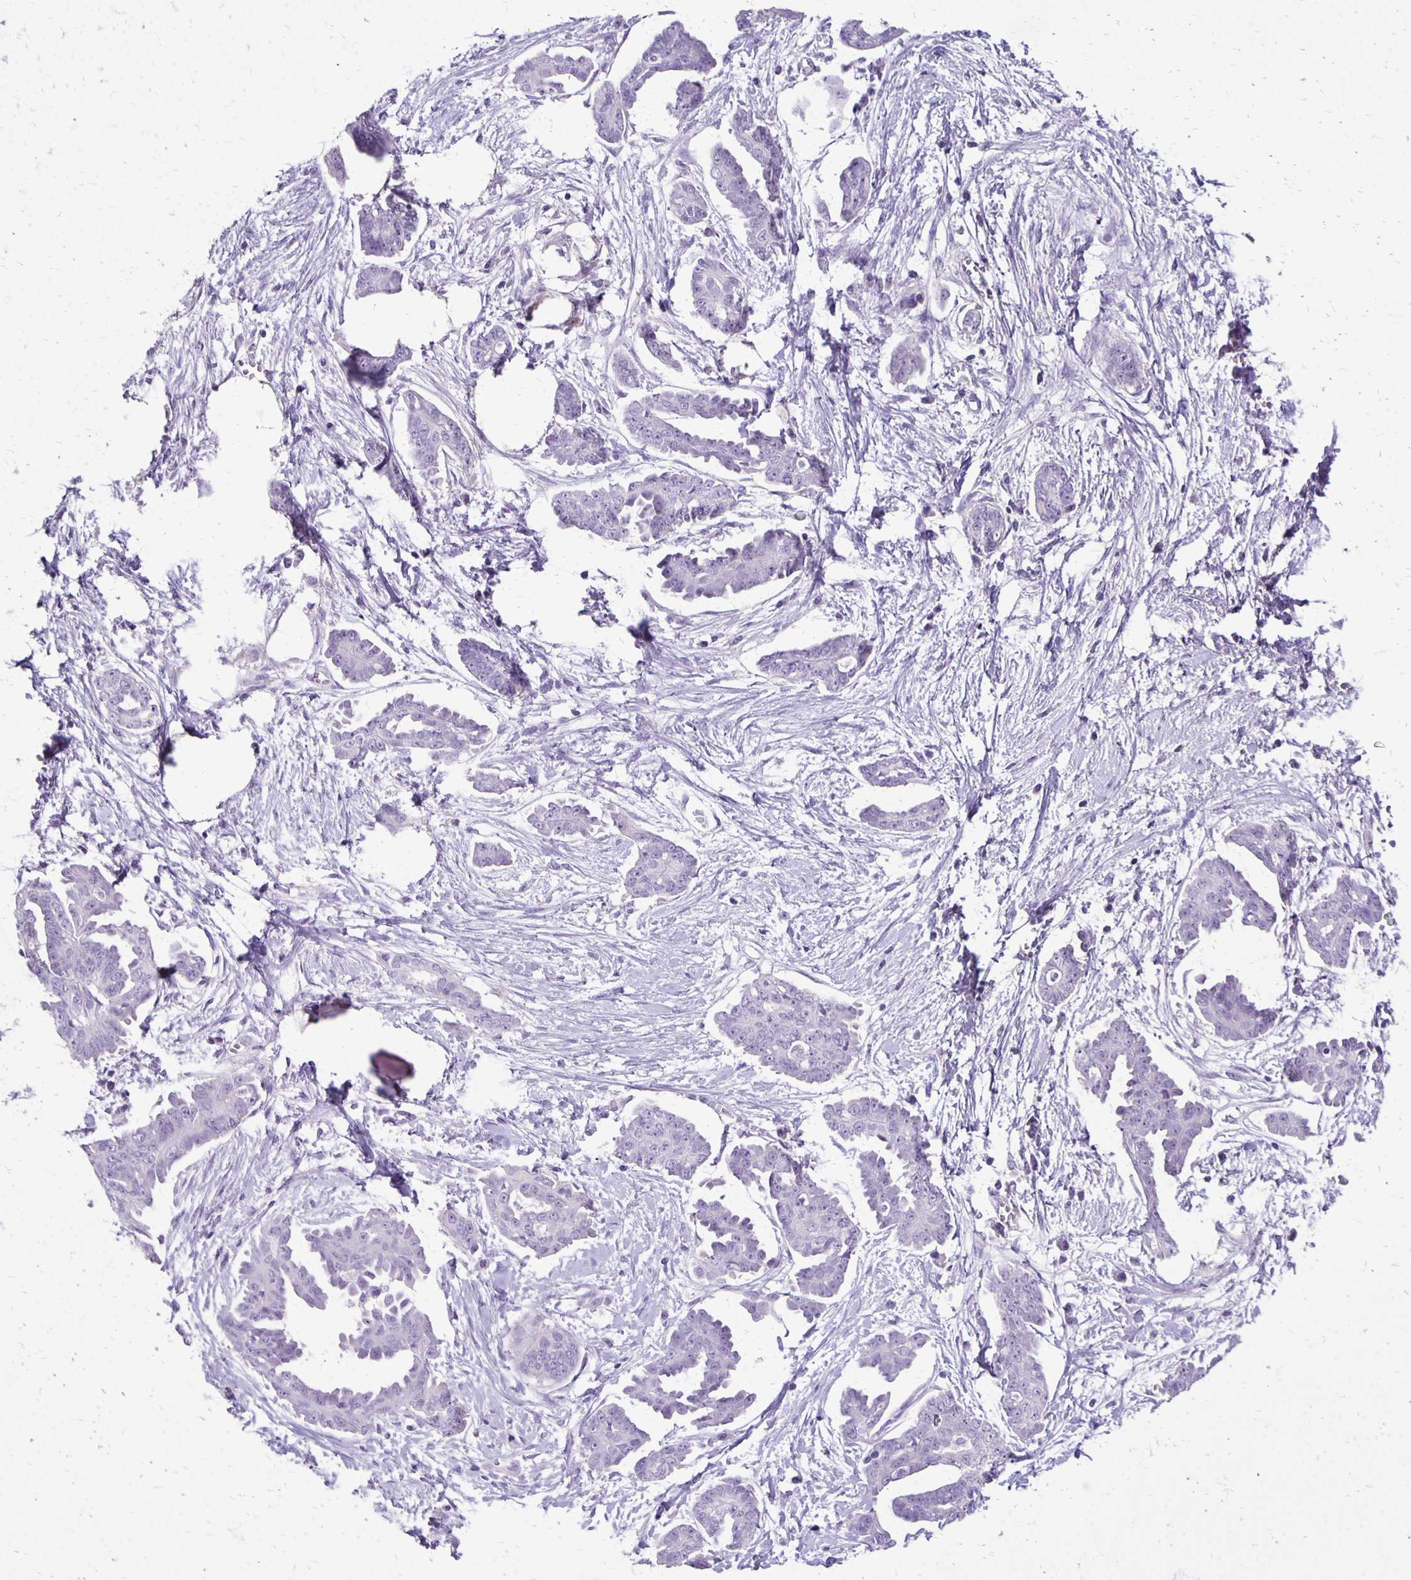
{"staining": {"intensity": "negative", "quantity": "none", "location": "none"}, "tissue": "ovarian cancer", "cell_type": "Tumor cells", "image_type": "cancer", "snomed": [{"axis": "morphology", "description": "Cystadenocarcinoma, serous, NOS"}, {"axis": "topography", "description": "Ovary"}], "caption": "Ovarian cancer (serous cystadenocarcinoma) stained for a protein using immunohistochemistry shows no expression tumor cells.", "gene": "ANKRD45", "patient": {"sex": "female", "age": 71}}